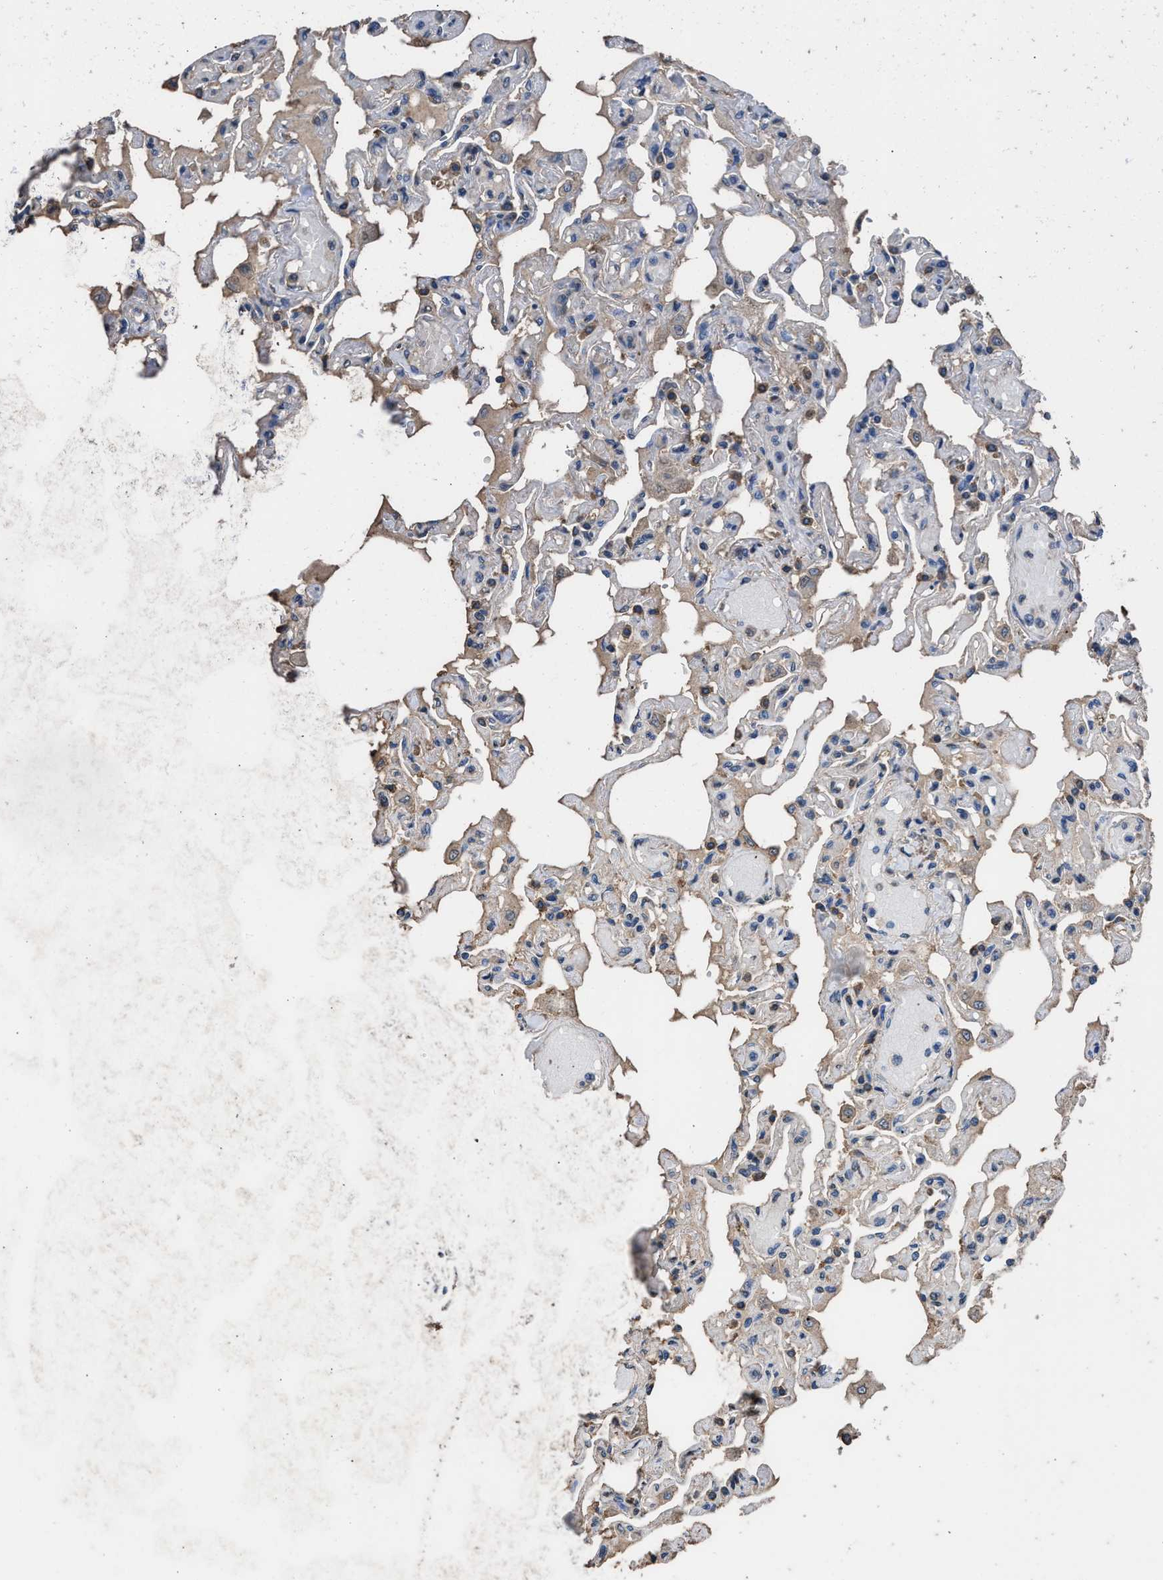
{"staining": {"intensity": "moderate", "quantity": "25%-75%", "location": "cytoplasmic/membranous"}, "tissue": "lung", "cell_type": "Alveolar cells", "image_type": "normal", "snomed": [{"axis": "morphology", "description": "Normal tissue, NOS"}, {"axis": "topography", "description": "Lung"}], "caption": "Protein expression analysis of benign lung demonstrates moderate cytoplasmic/membranous positivity in about 25%-75% of alveolar cells.", "gene": "ITSN1", "patient": {"sex": "male", "age": 21}}